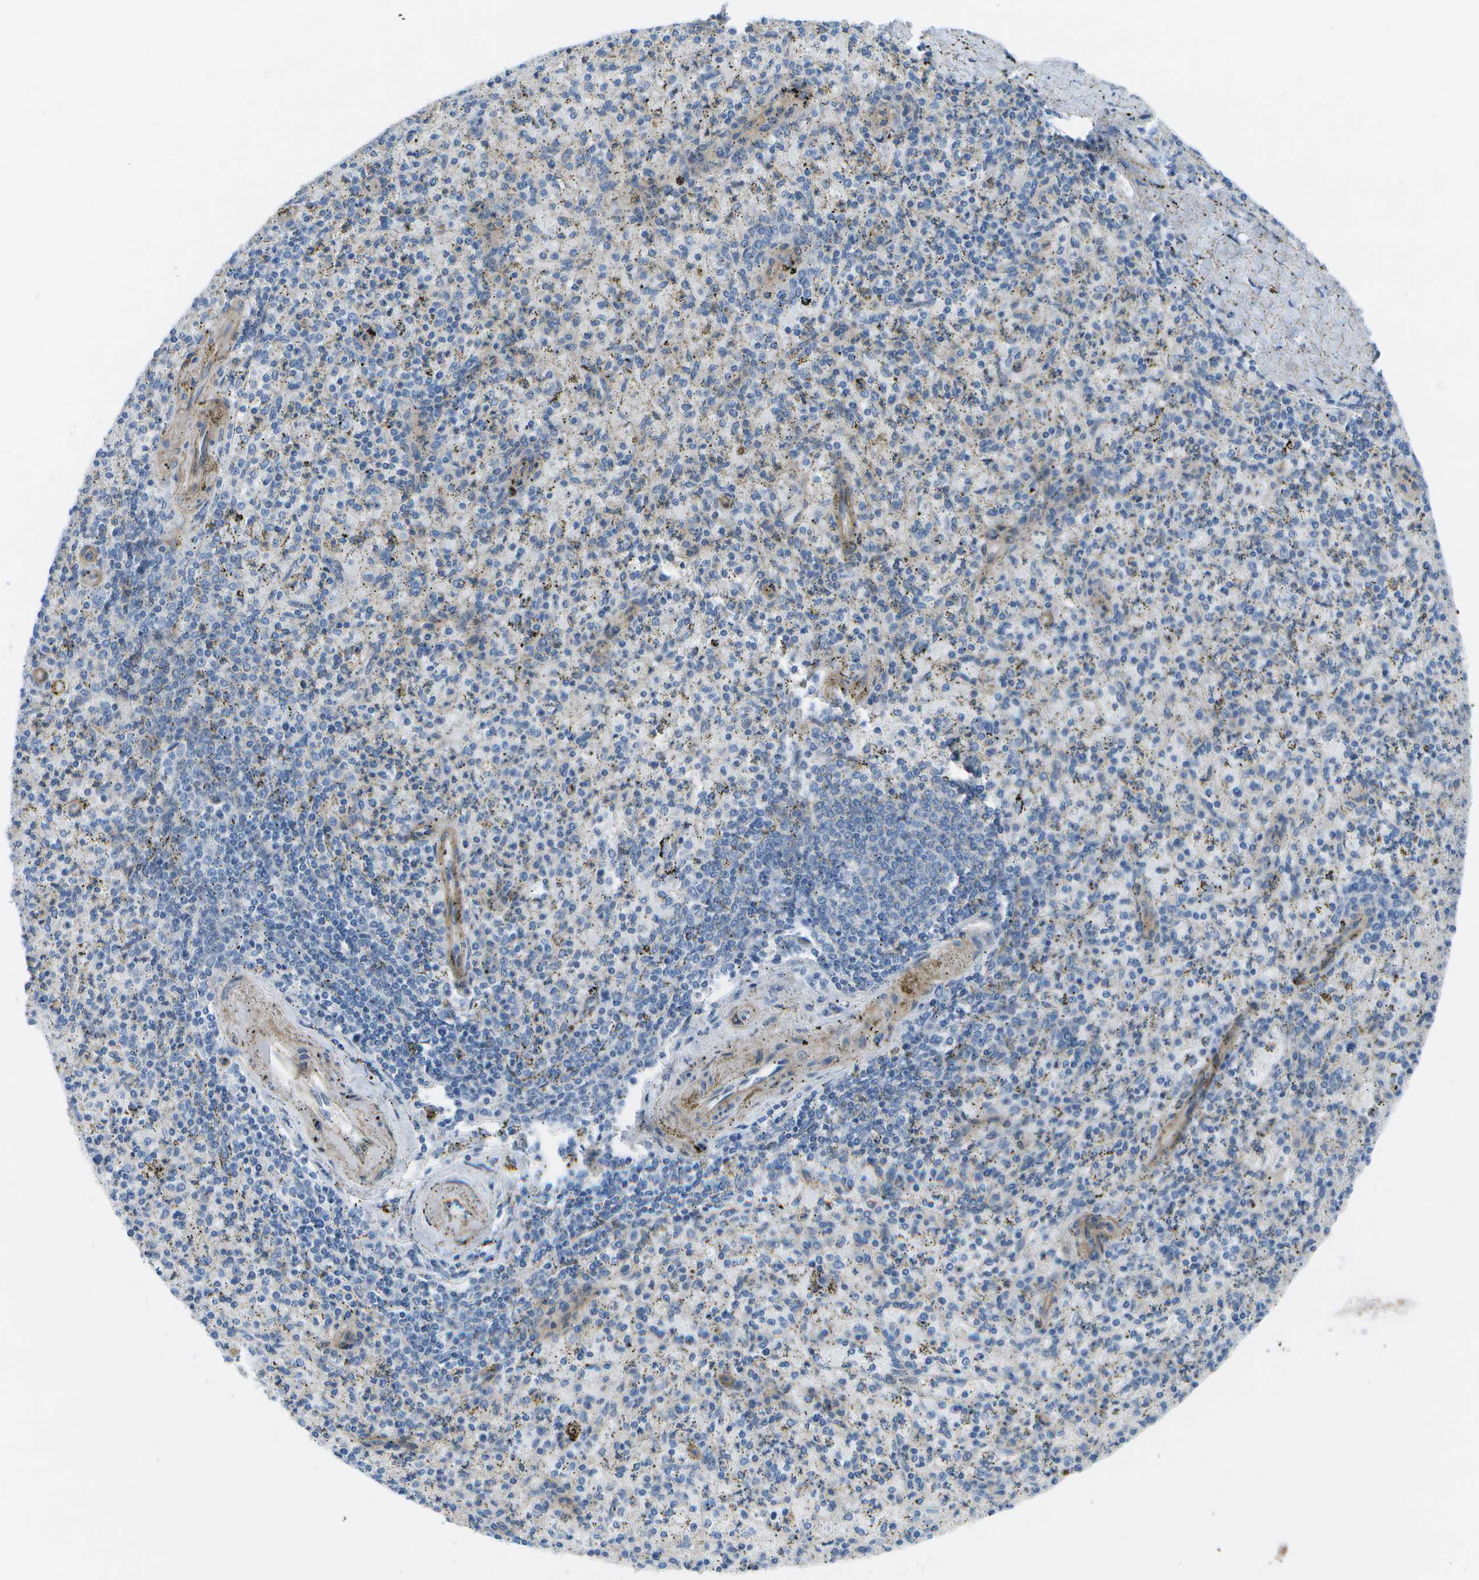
{"staining": {"intensity": "weak", "quantity": "<25%", "location": "cytoplasmic/membranous"}, "tissue": "spleen", "cell_type": "Cells in red pulp", "image_type": "normal", "snomed": [{"axis": "morphology", "description": "Normal tissue, NOS"}, {"axis": "topography", "description": "Spleen"}], "caption": "Cells in red pulp are negative for protein expression in normal human spleen. Nuclei are stained in blue.", "gene": "SORBS3", "patient": {"sex": "male", "age": 72}}